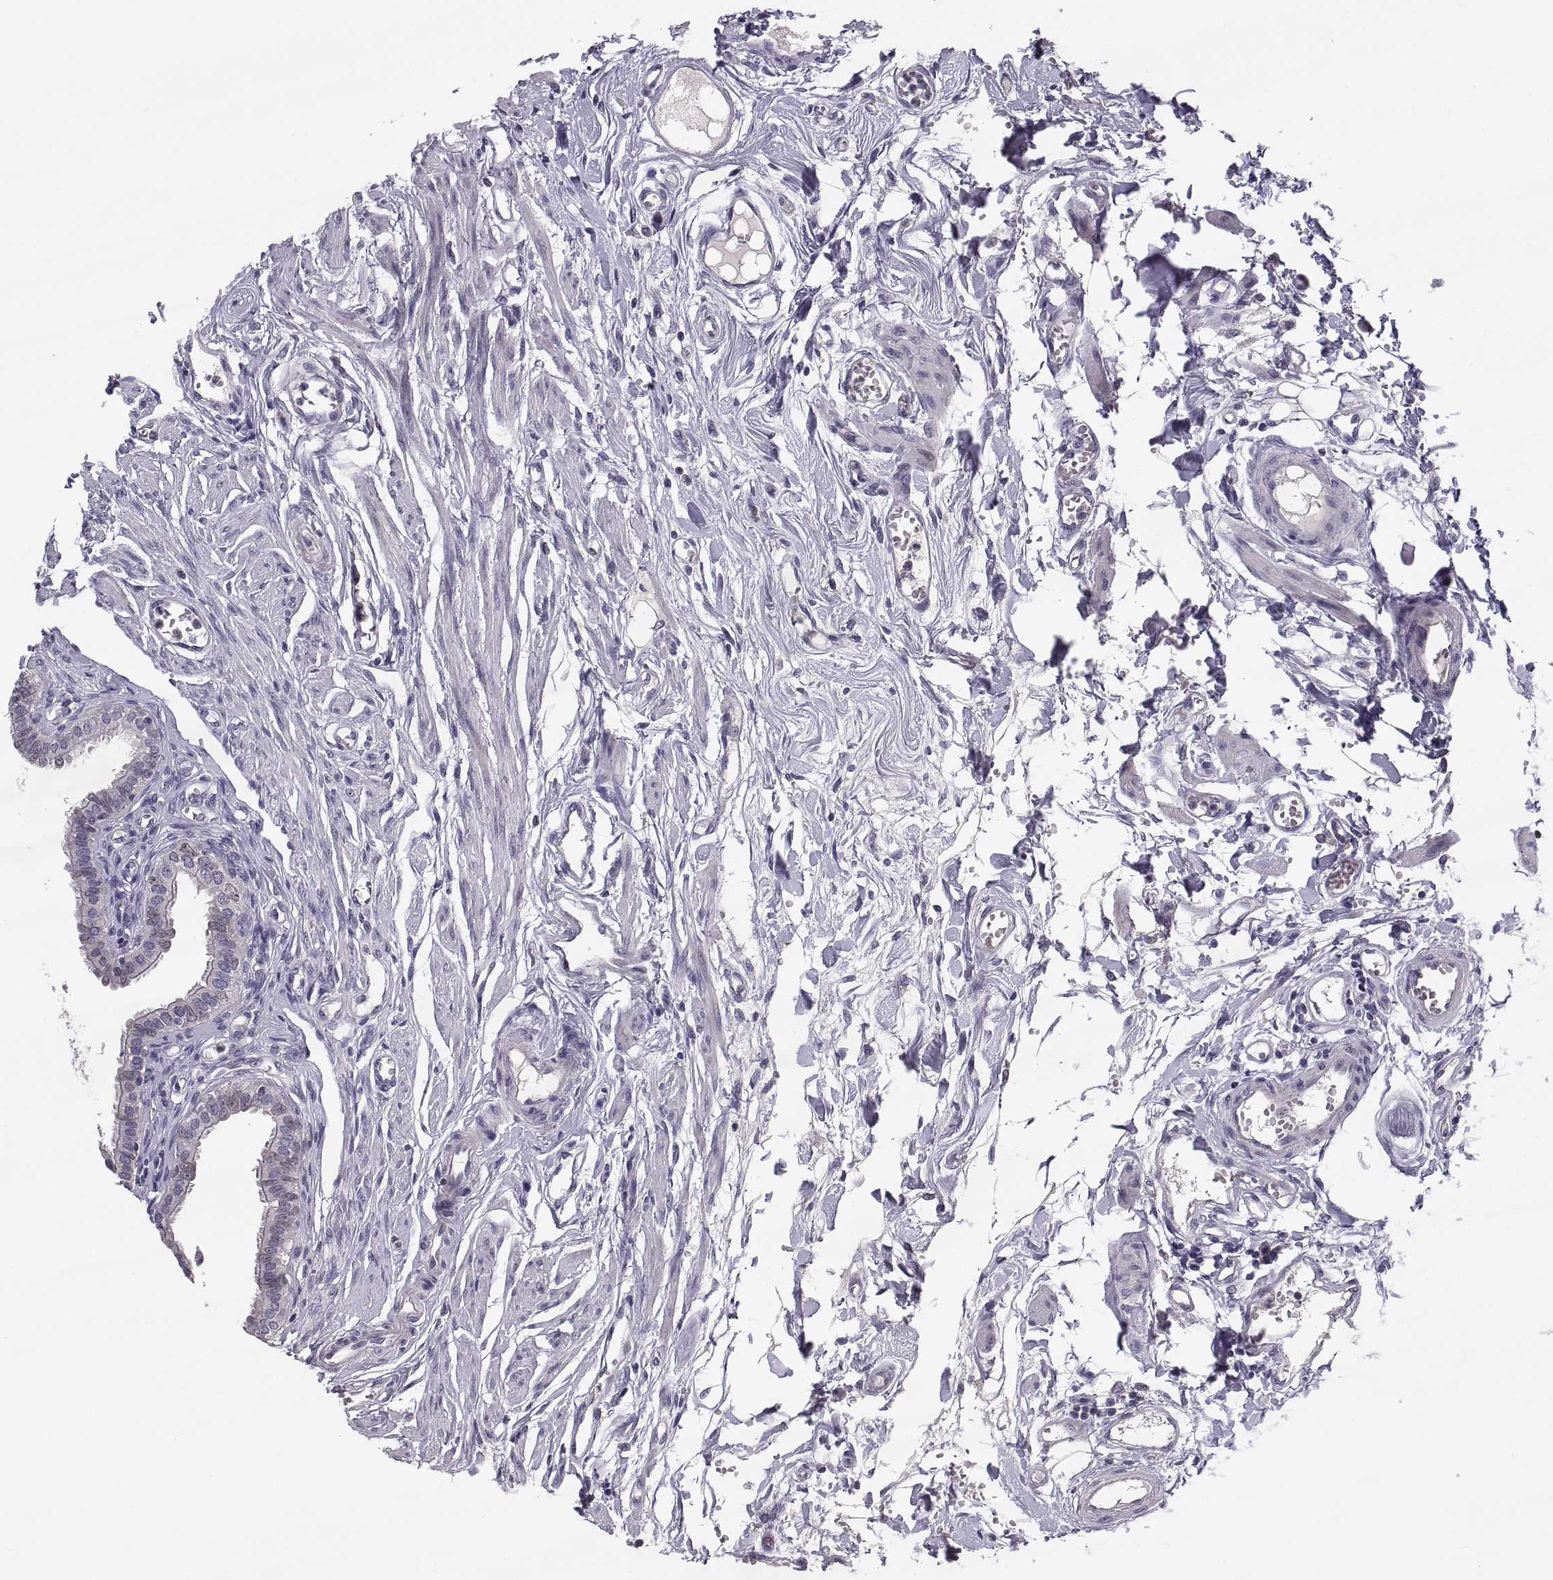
{"staining": {"intensity": "weak", "quantity": ">75%", "location": "nuclear"}, "tissue": "fallopian tube", "cell_type": "Glandular cells", "image_type": "normal", "snomed": [{"axis": "morphology", "description": "Normal tissue, NOS"}, {"axis": "morphology", "description": "Carcinoma, endometroid"}, {"axis": "topography", "description": "Fallopian tube"}, {"axis": "topography", "description": "Ovary"}], "caption": "Protein analysis of benign fallopian tube shows weak nuclear expression in approximately >75% of glandular cells. (Stains: DAB (3,3'-diaminobenzidine) in brown, nuclei in blue, Microscopy: brightfield microscopy at high magnification).", "gene": "PAX2", "patient": {"sex": "female", "age": 42}}